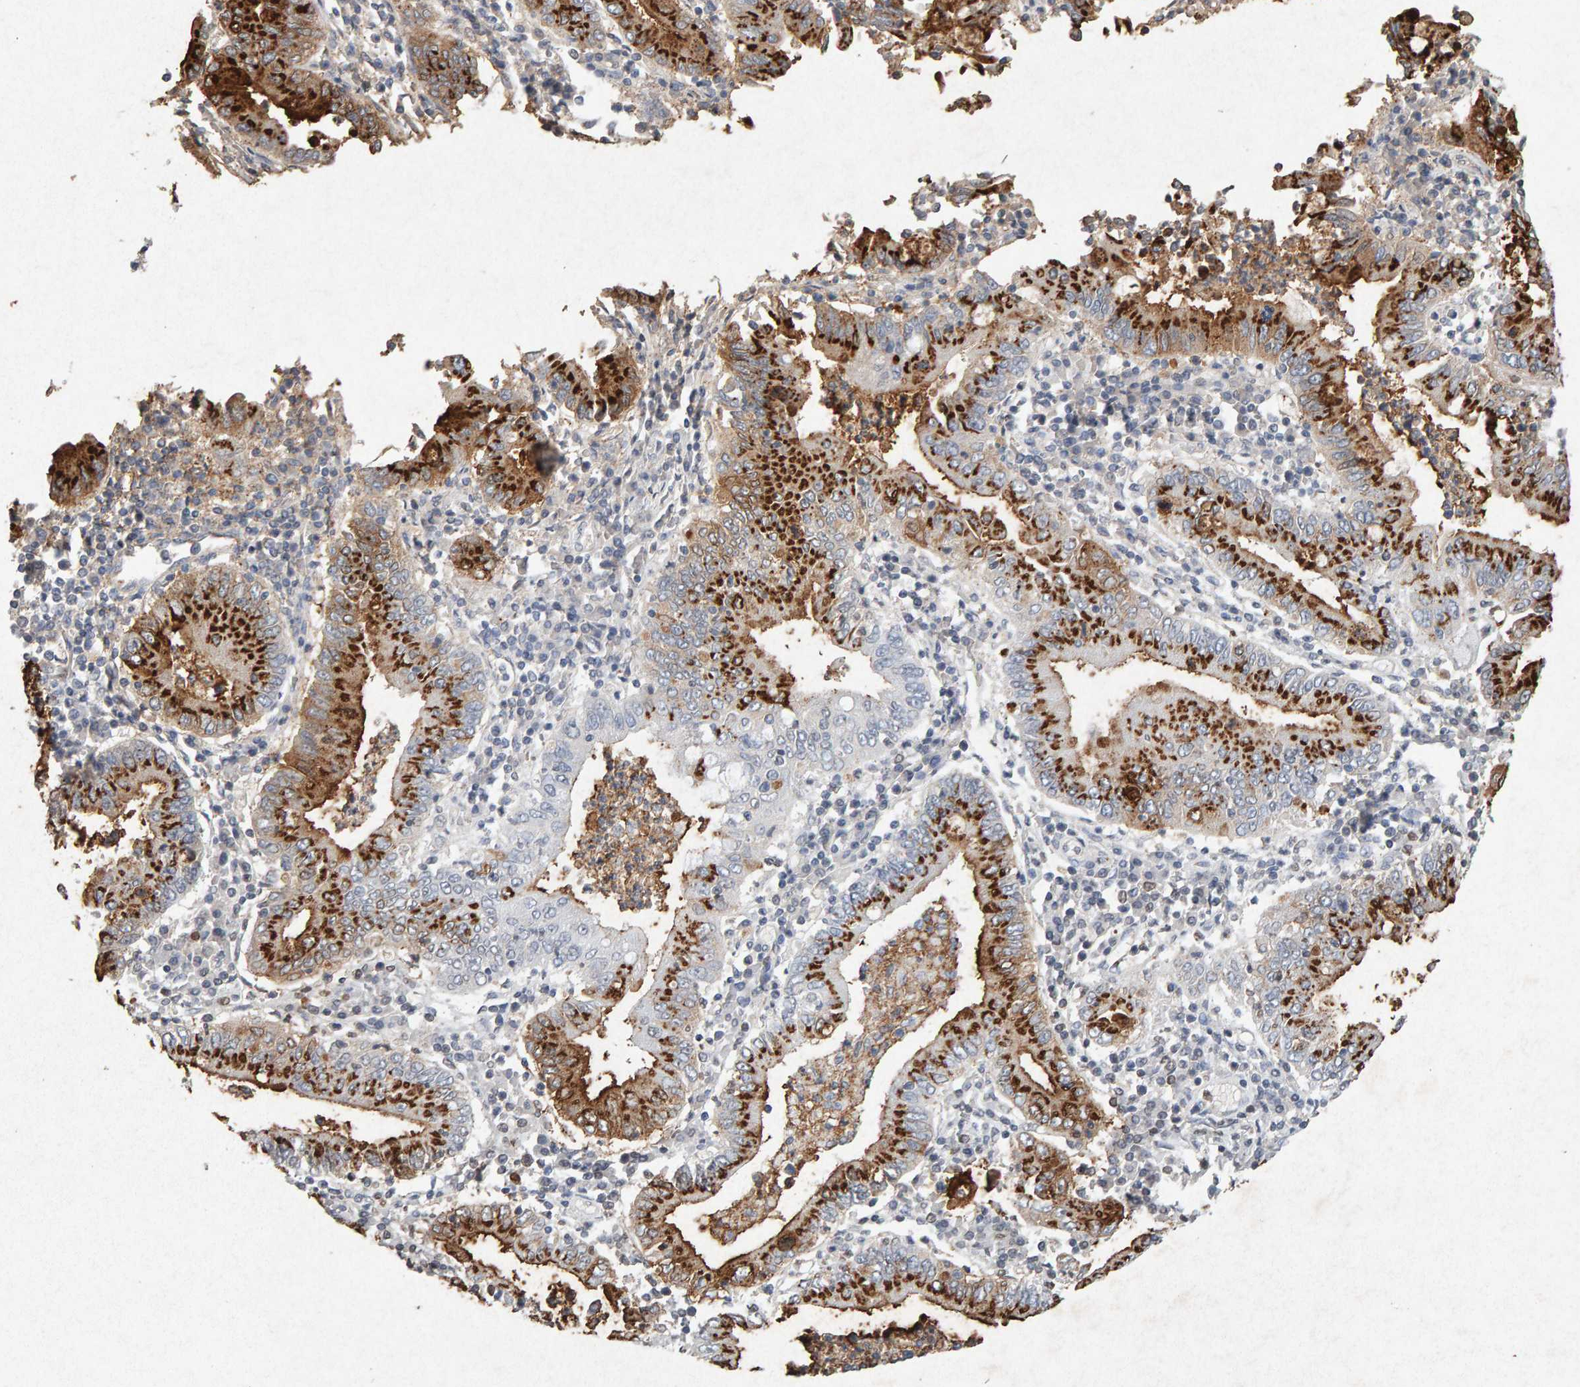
{"staining": {"intensity": "strong", "quantity": ">75%", "location": "cytoplasmic/membranous"}, "tissue": "stomach cancer", "cell_type": "Tumor cells", "image_type": "cancer", "snomed": [{"axis": "morphology", "description": "Normal tissue, NOS"}, {"axis": "morphology", "description": "Adenocarcinoma, NOS"}, {"axis": "topography", "description": "Esophagus"}, {"axis": "topography", "description": "Stomach, upper"}, {"axis": "topography", "description": "Peripheral nerve tissue"}], "caption": "Stomach cancer stained with DAB immunohistochemistry (IHC) displays high levels of strong cytoplasmic/membranous staining in about >75% of tumor cells.", "gene": "PTPRM", "patient": {"sex": "male", "age": 62}}